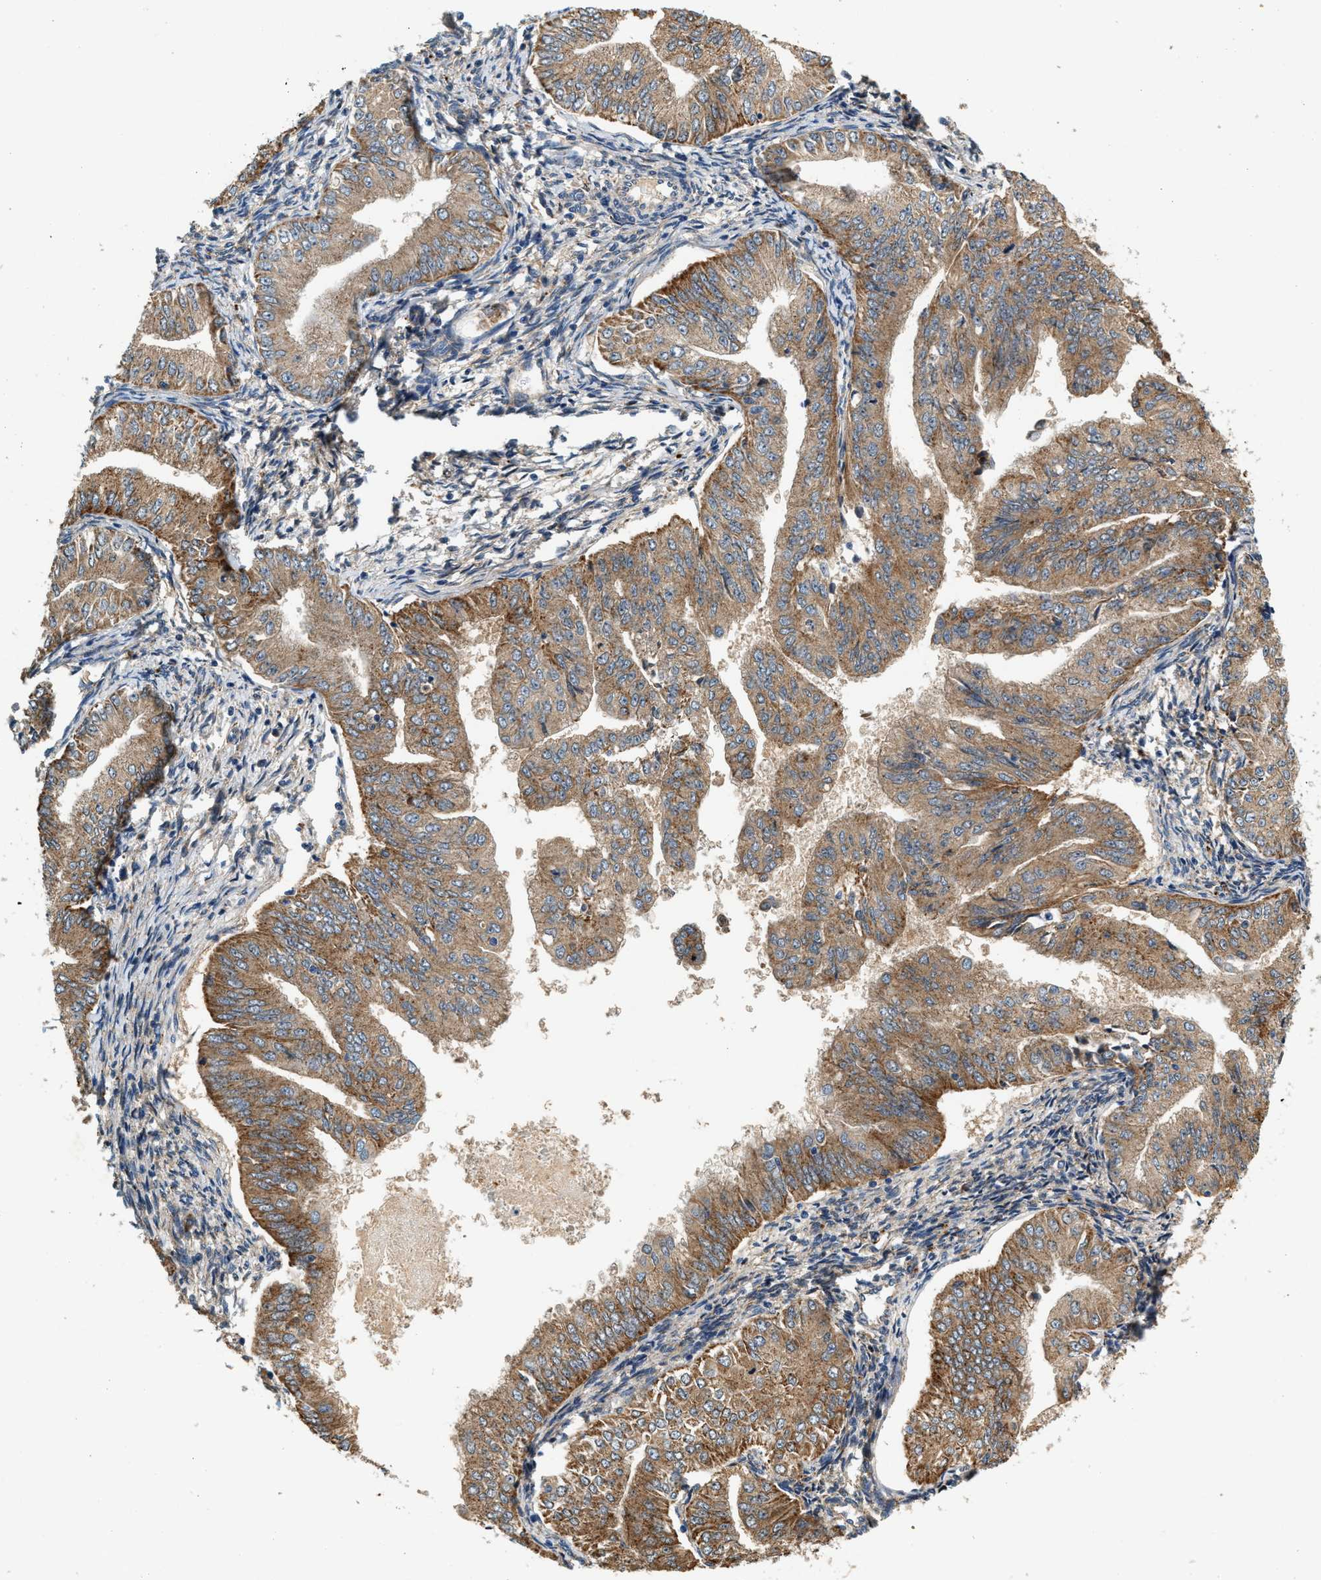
{"staining": {"intensity": "moderate", "quantity": ">75%", "location": "cytoplasmic/membranous"}, "tissue": "endometrial cancer", "cell_type": "Tumor cells", "image_type": "cancer", "snomed": [{"axis": "morphology", "description": "Normal tissue, NOS"}, {"axis": "morphology", "description": "Adenocarcinoma, NOS"}, {"axis": "topography", "description": "Endometrium"}], "caption": "IHC (DAB) staining of adenocarcinoma (endometrial) displays moderate cytoplasmic/membranous protein positivity in about >75% of tumor cells.", "gene": "DUSP10", "patient": {"sex": "female", "age": 53}}